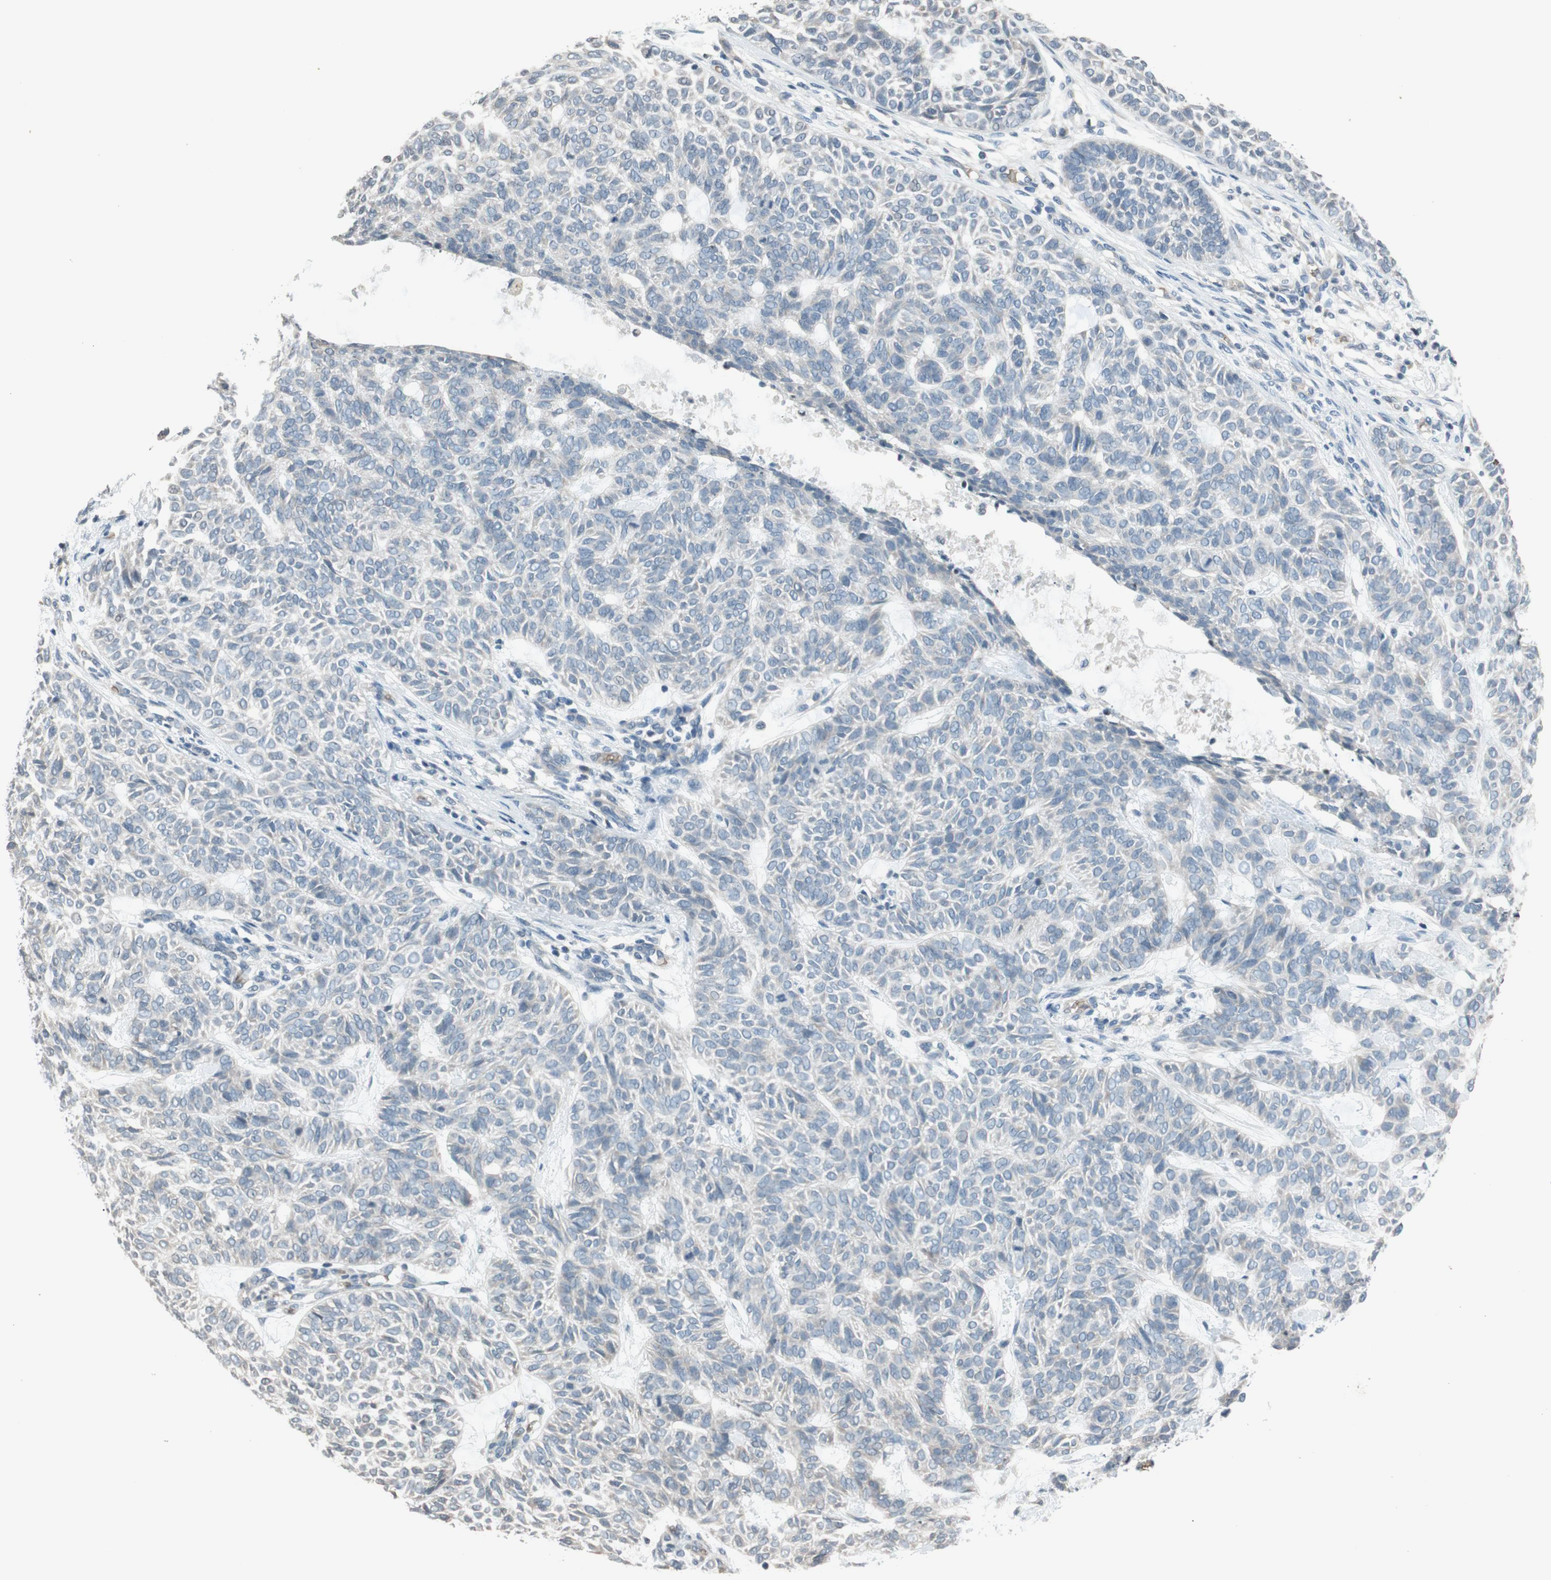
{"staining": {"intensity": "negative", "quantity": "none", "location": "none"}, "tissue": "skin cancer", "cell_type": "Tumor cells", "image_type": "cancer", "snomed": [{"axis": "morphology", "description": "Basal cell carcinoma"}, {"axis": "topography", "description": "Skin"}], "caption": "DAB immunohistochemical staining of skin basal cell carcinoma exhibits no significant expression in tumor cells.", "gene": "GYPC", "patient": {"sex": "male", "age": 87}}